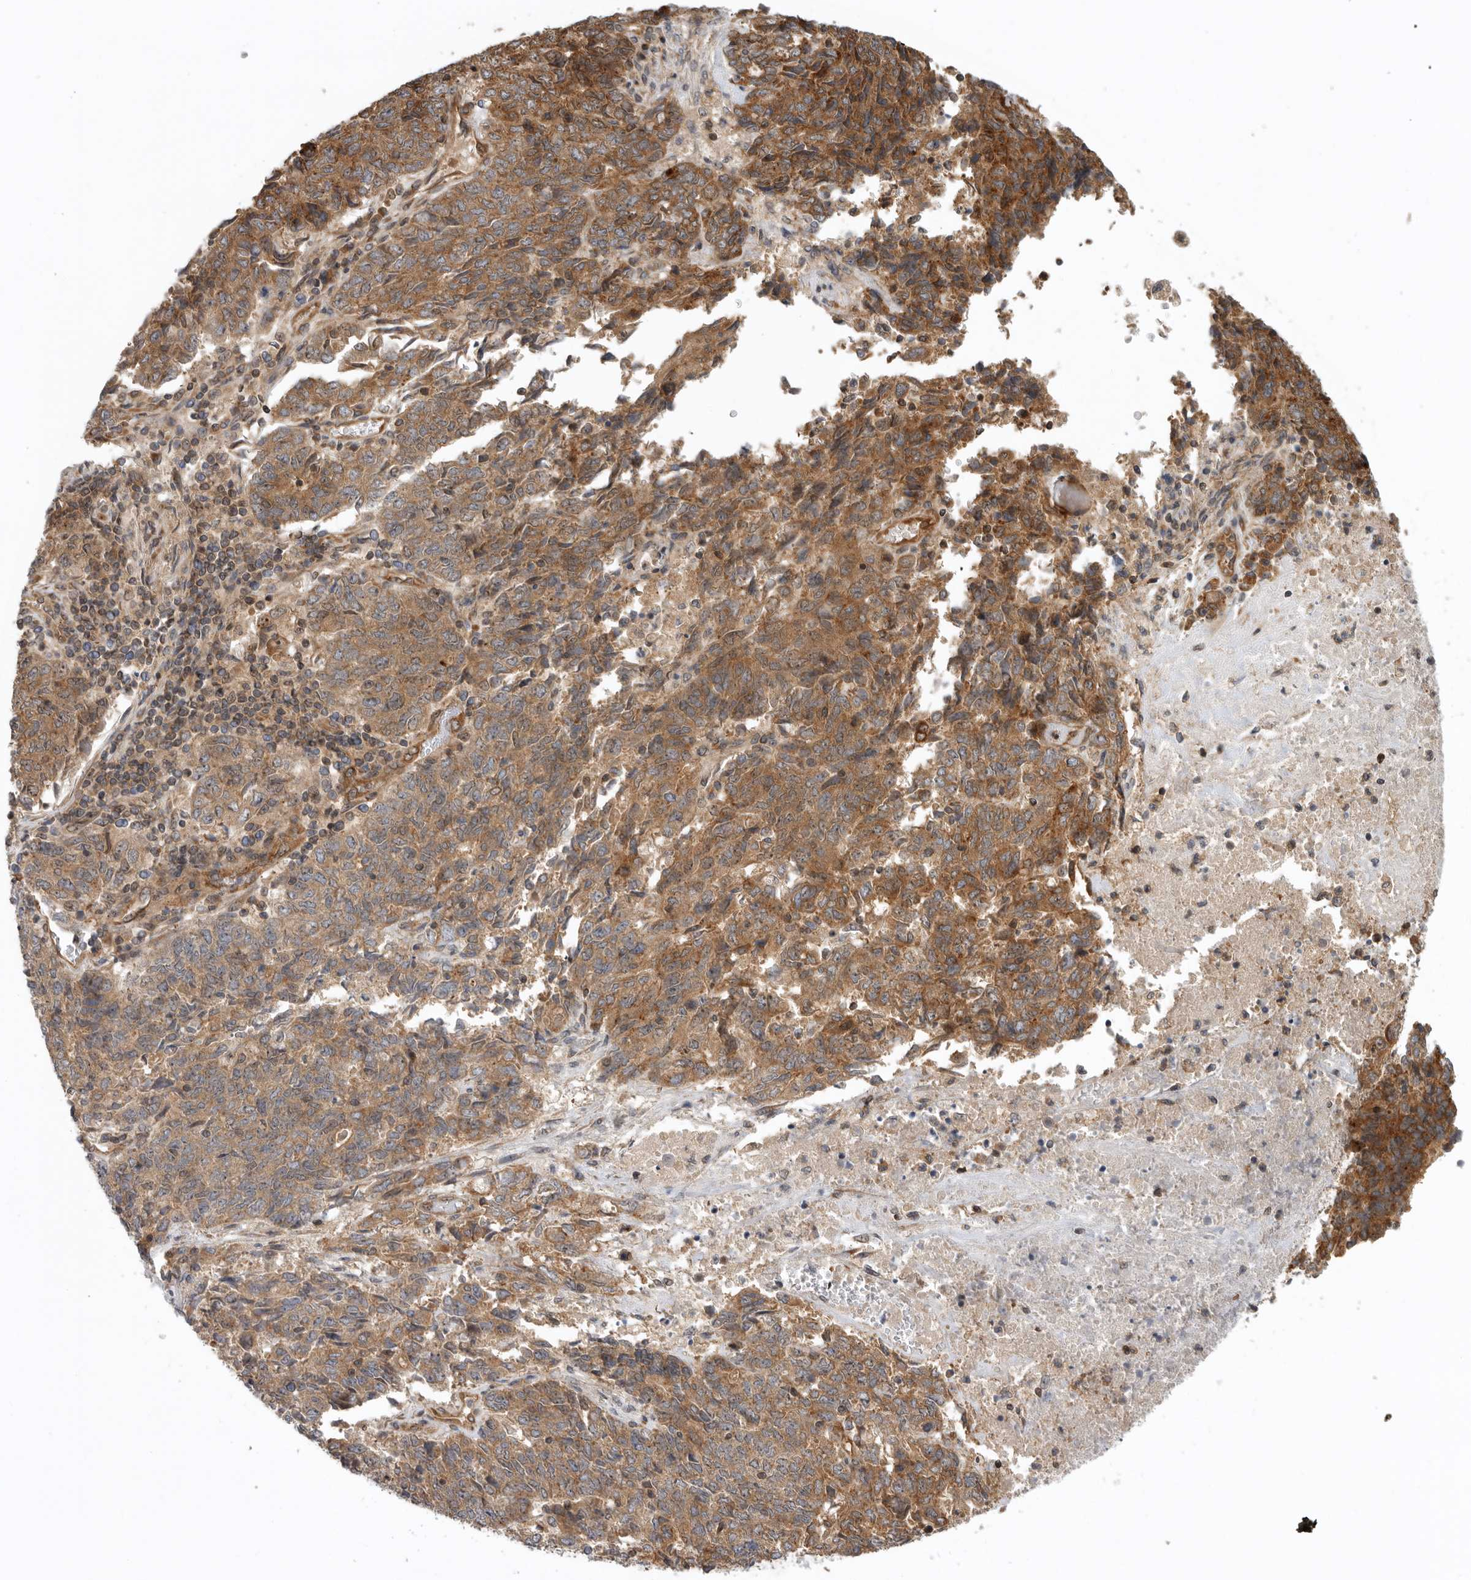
{"staining": {"intensity": "moderate", "quantity": ">75%", "location": "cytoplasmic/membranous"}, "tissue": "endometrial cancer", "cell_type": "Tumor cells", "image_type": "cancer", "snomed": [{"axis": "morphology", "description": "Adenocarcinoma, NOS"}, {"axis": "topography", "description": "Endometrium"}], "caption": "This photomicrograph demonstrates adenocarcinoma (endometrial) stained with immunohistochemistry to label a protein in brown. The cytoplasmic/membranous of tumor cells show moderate positivity for the protein. Nuclei are counter-stained blue.", "gene": "DHDDS", "patient": {"sex": "female", "age": 80}}